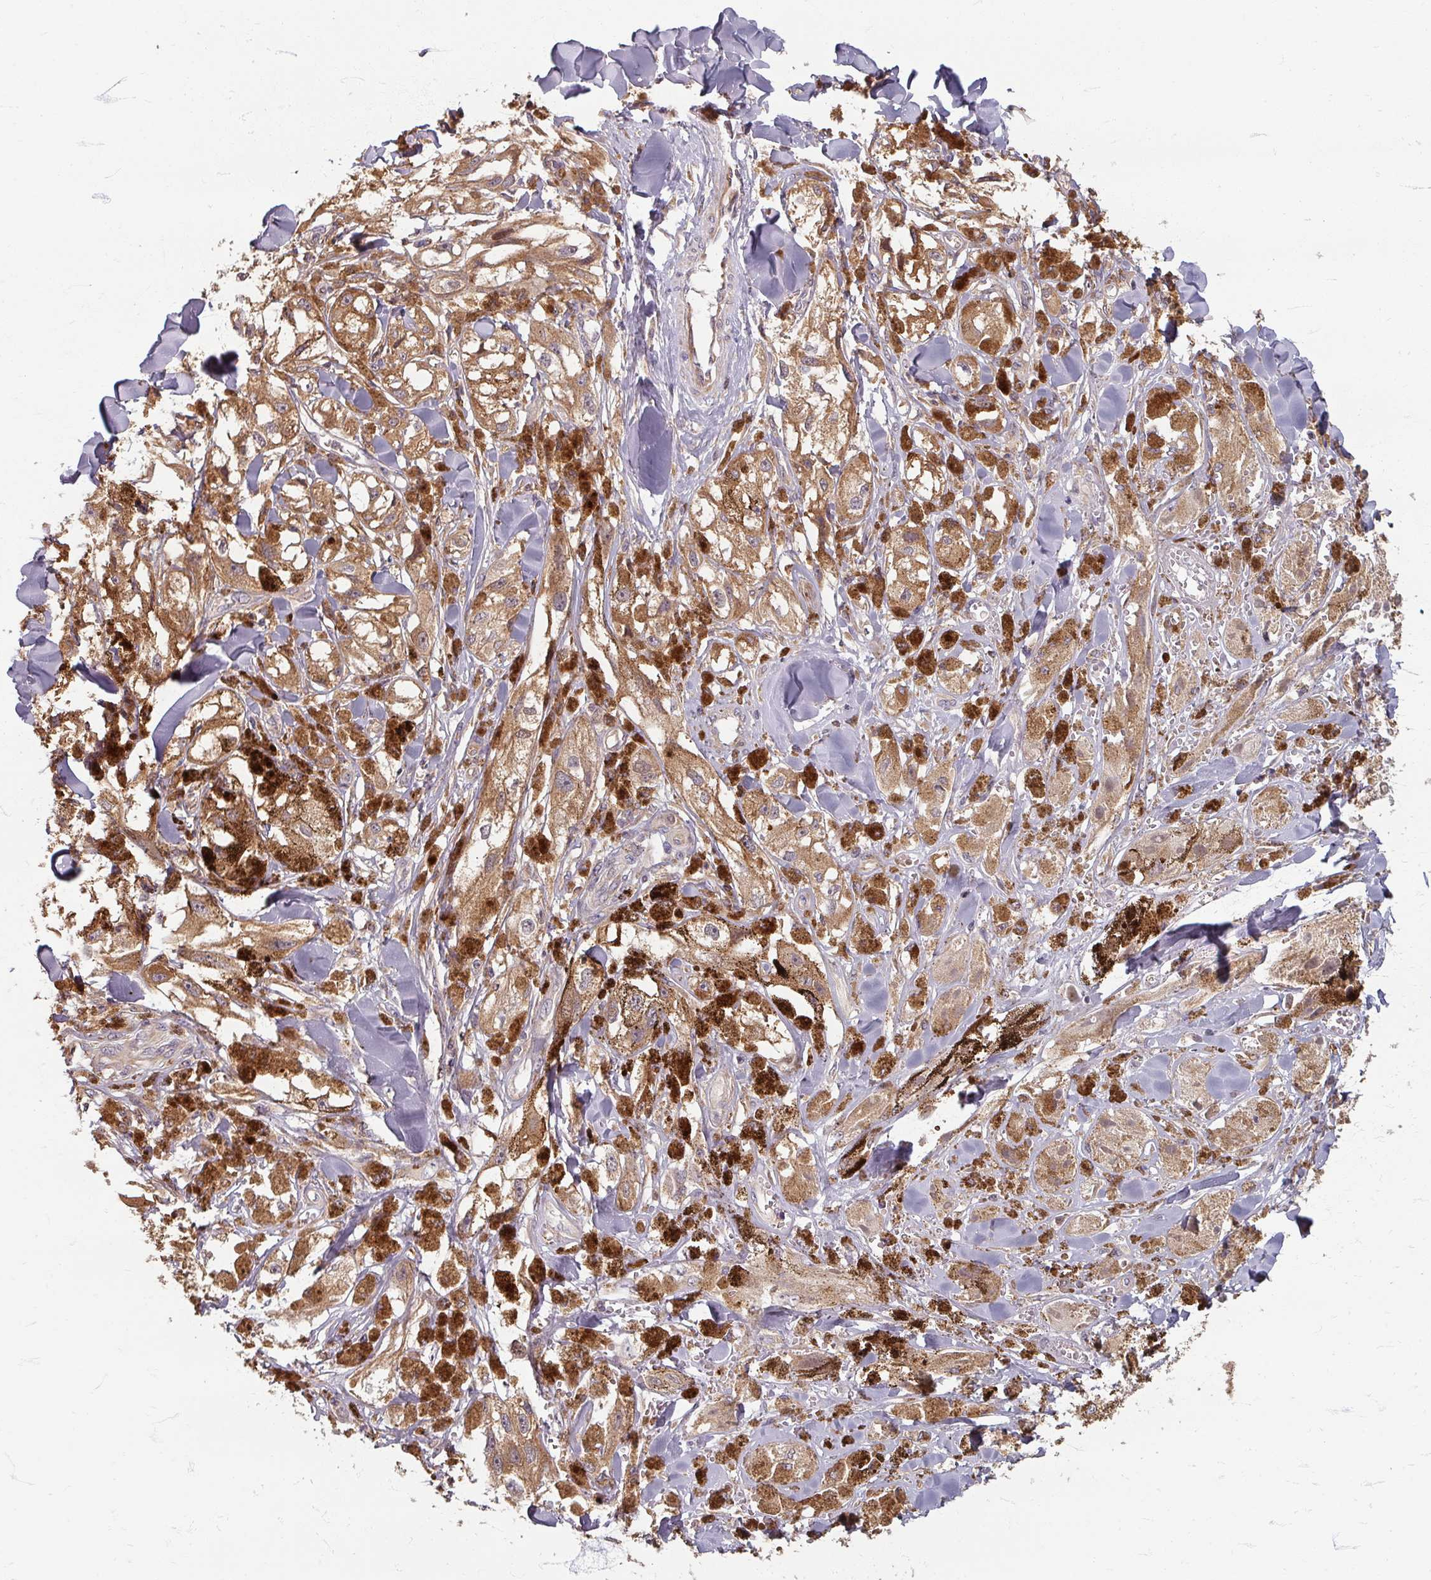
{"staining": {"intensity": "moderate", "quantity": ">75%", "location": "cytoplasmic/membranous"}, "tissue": "melanoma", "cell_type": "Tumor cells", "image_type": "cancer", "snomed": [{"axis": "morphology", "description": "Malignant melanoma, NOS"}, {"axis": "topography", "description": "Skin"}], "caption": "IHC image of neoplastic tissue: melanoma stained using immunohistochemistry (IHC) demonstrates medium levels of moderate protein expression localized specifically in the cytoplasmic/membranous of tumor cells, appearing as a cytoplasmic/membranous brown color.", "gene": "STAM", "patient": {"sex": "male", "age": 88}}